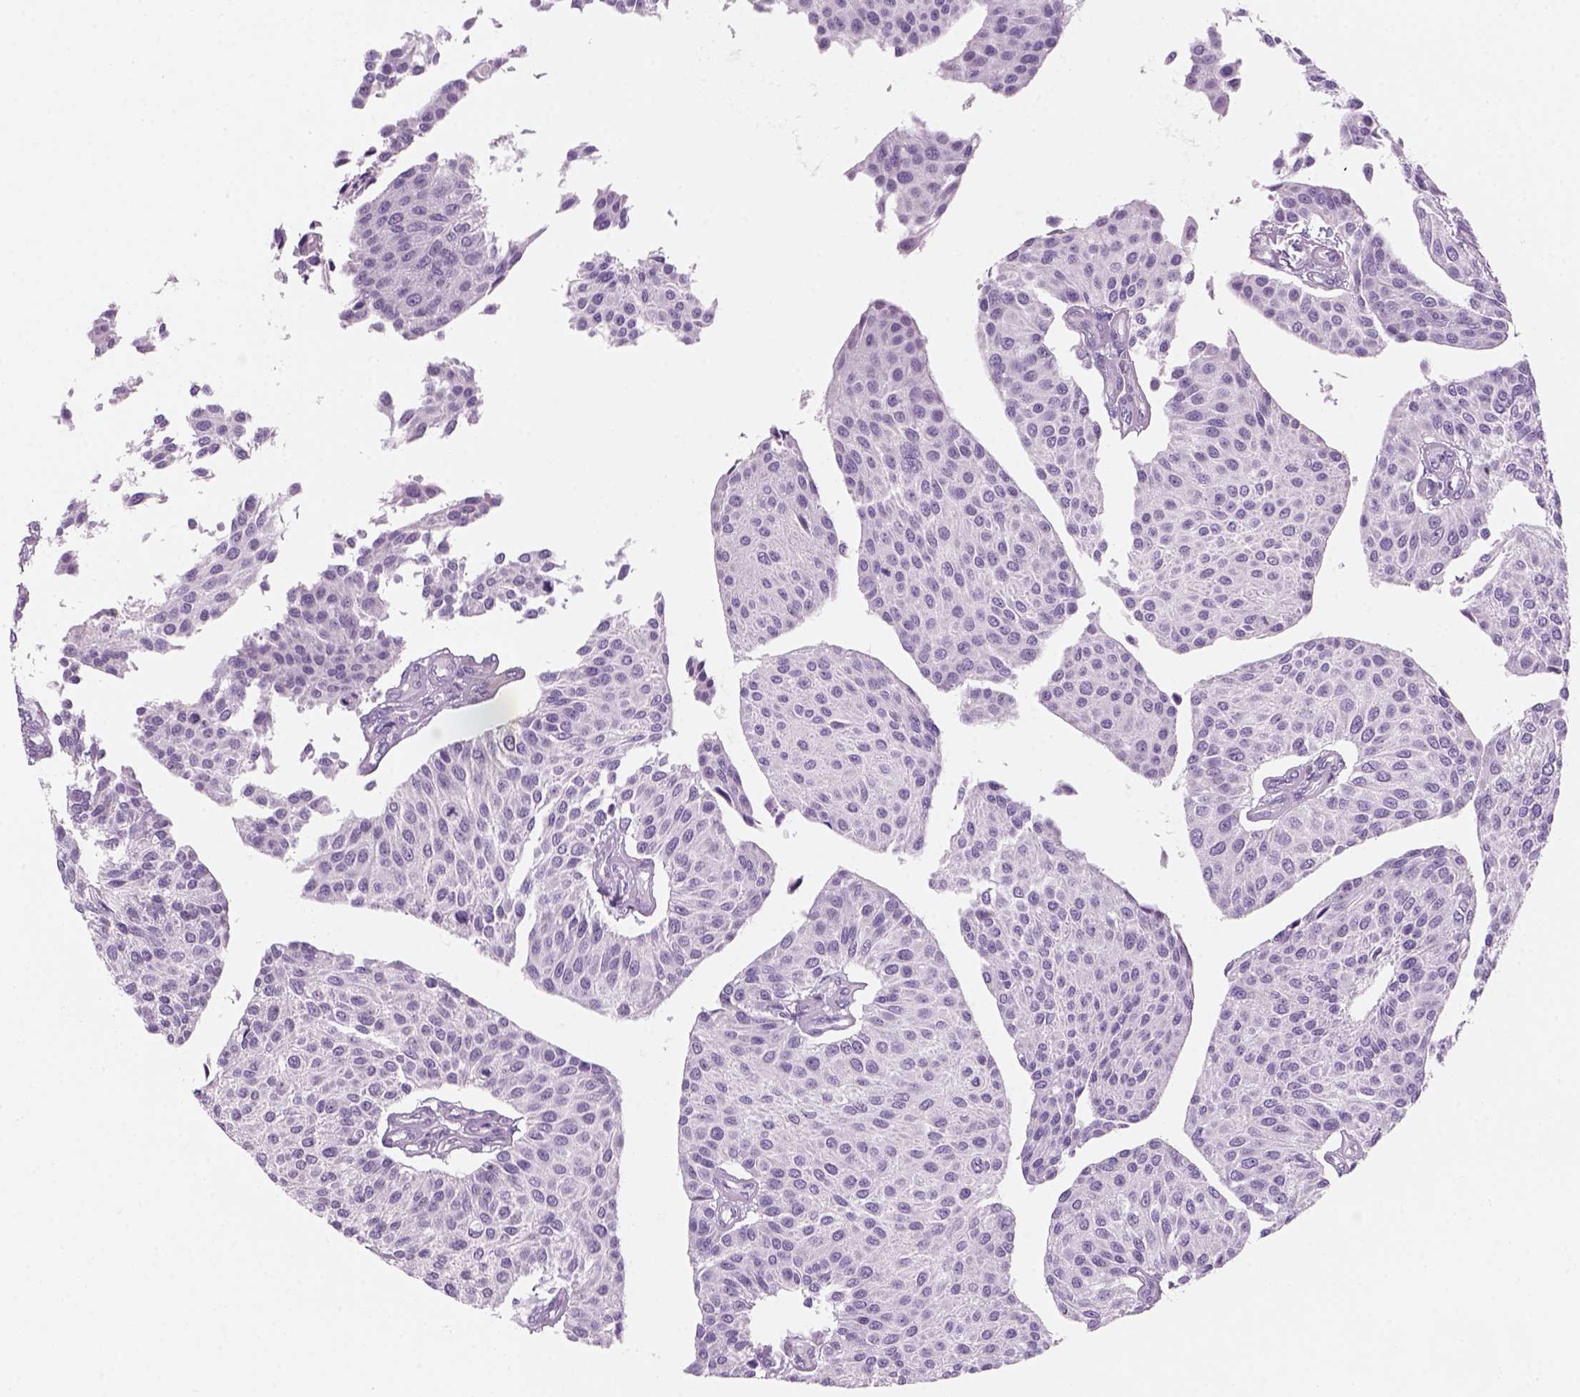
{"staining": {"intensity": "negative", "quantity": "none", "location": "none"}, "tissue": "urothelial cancer", "cell_type": "Tumor cells", "image_type": "cancer", "snomed": [{"axis": "morphology", "description": "Urothelial carcinoma, NOS"}, {"axis": "topography", "description": "Urinary bladder"}], "caption": "Histopathology image shows no significant protein positivity in tumor cells of urothelial cancer.", "gene": "KRTAP11-1", "patient": {"sex": "male", "age": 55}}